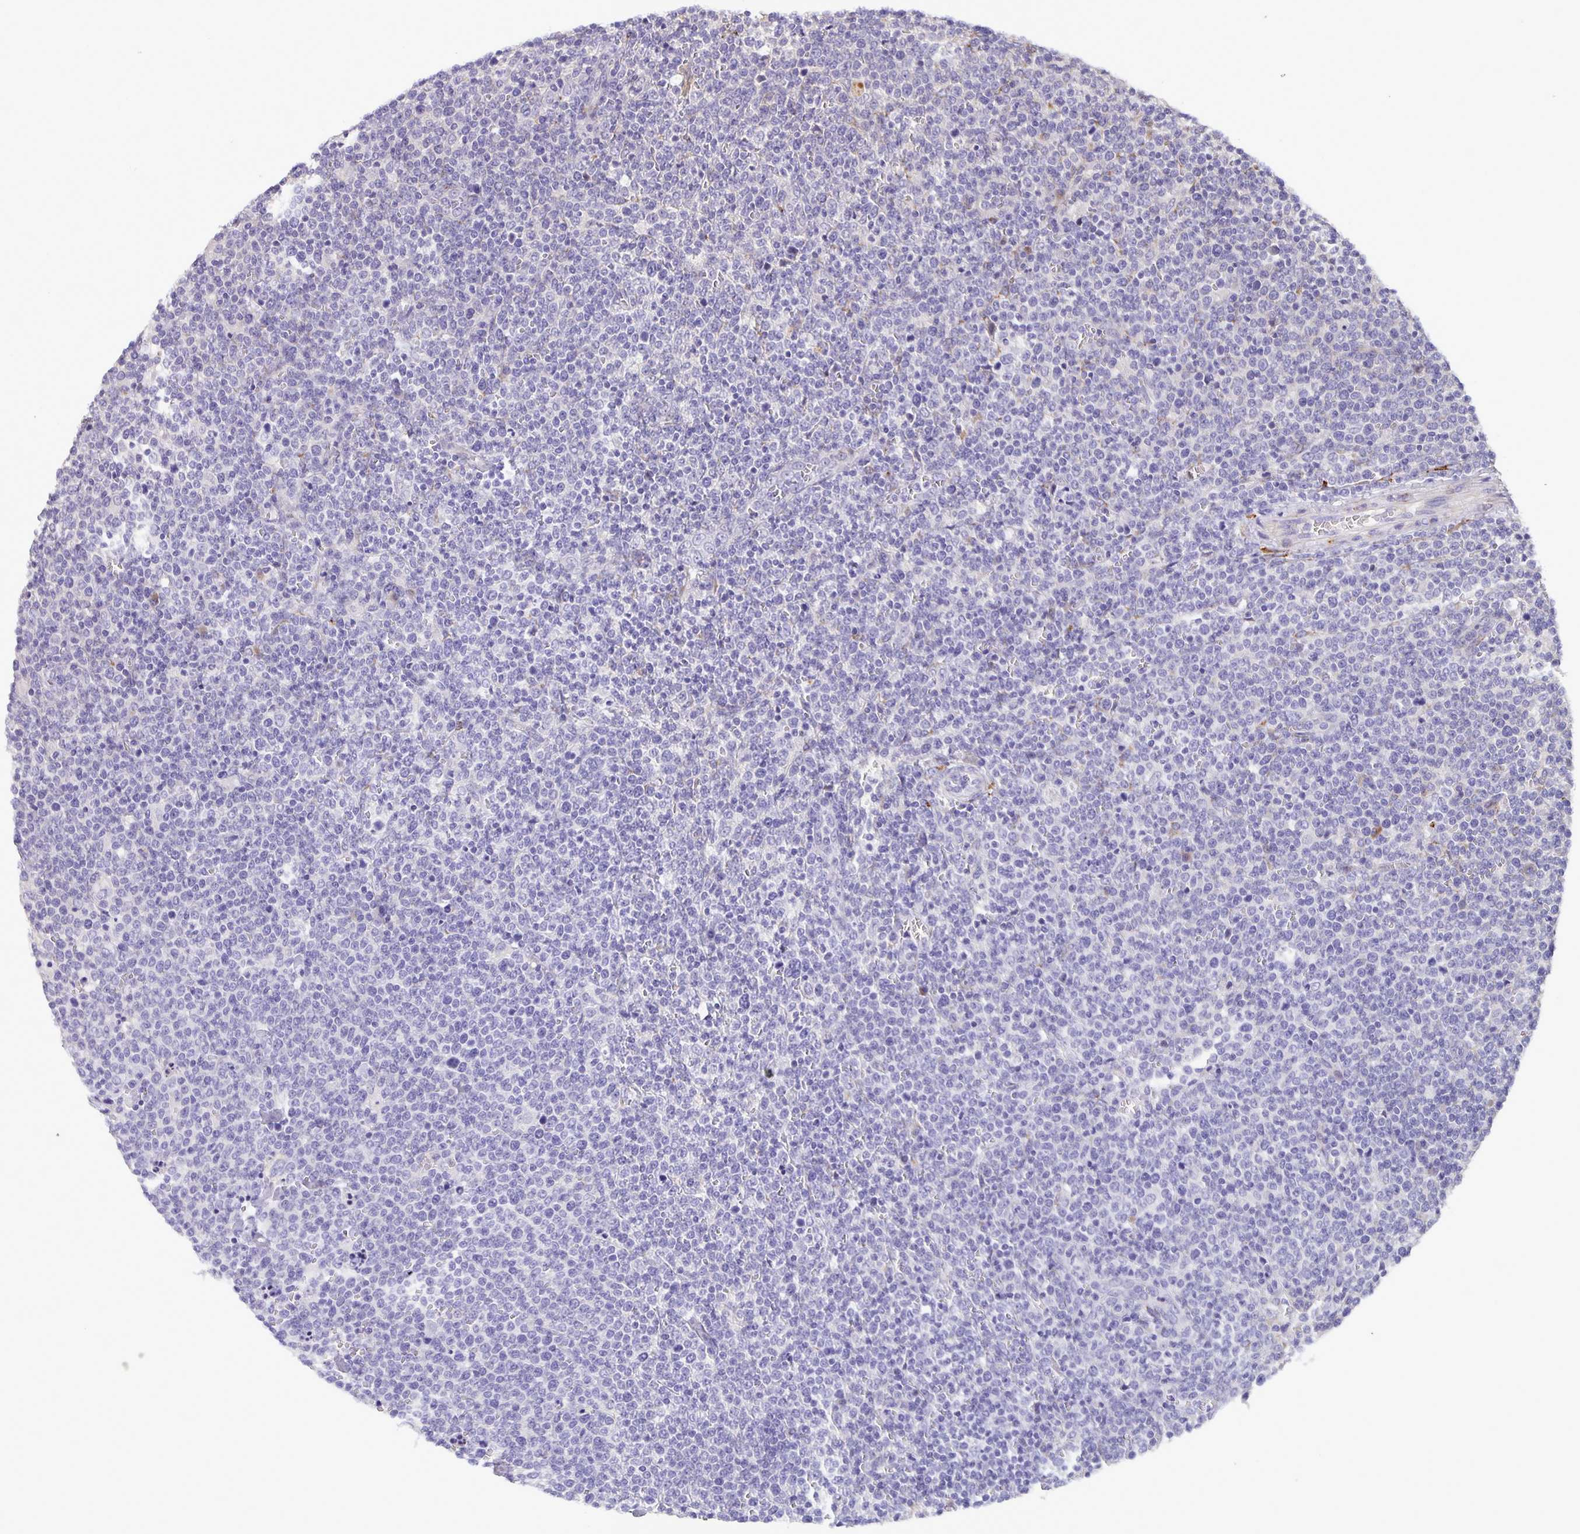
{"staining": {"intensity": "negative", "quantity": "none", "location": "none"}, "tissue": "lymphoma", "cell_type": "Tumor cells", "image_type": "cancer", "snomed": [{"axis": "morphology", "description": "Malignant lymphoma, non-Hodgkin's type, High grade"}, {"axis": "topography", "description": "Lymph node"}], "caption": "Malignant lymphoma, non-Hodgkin's type (high-grade) was stained to show a protein in brown. There is no significant positivity in tumor cells.", "gene": "EML6", "patient": {"sex": "male", "age": 61}}